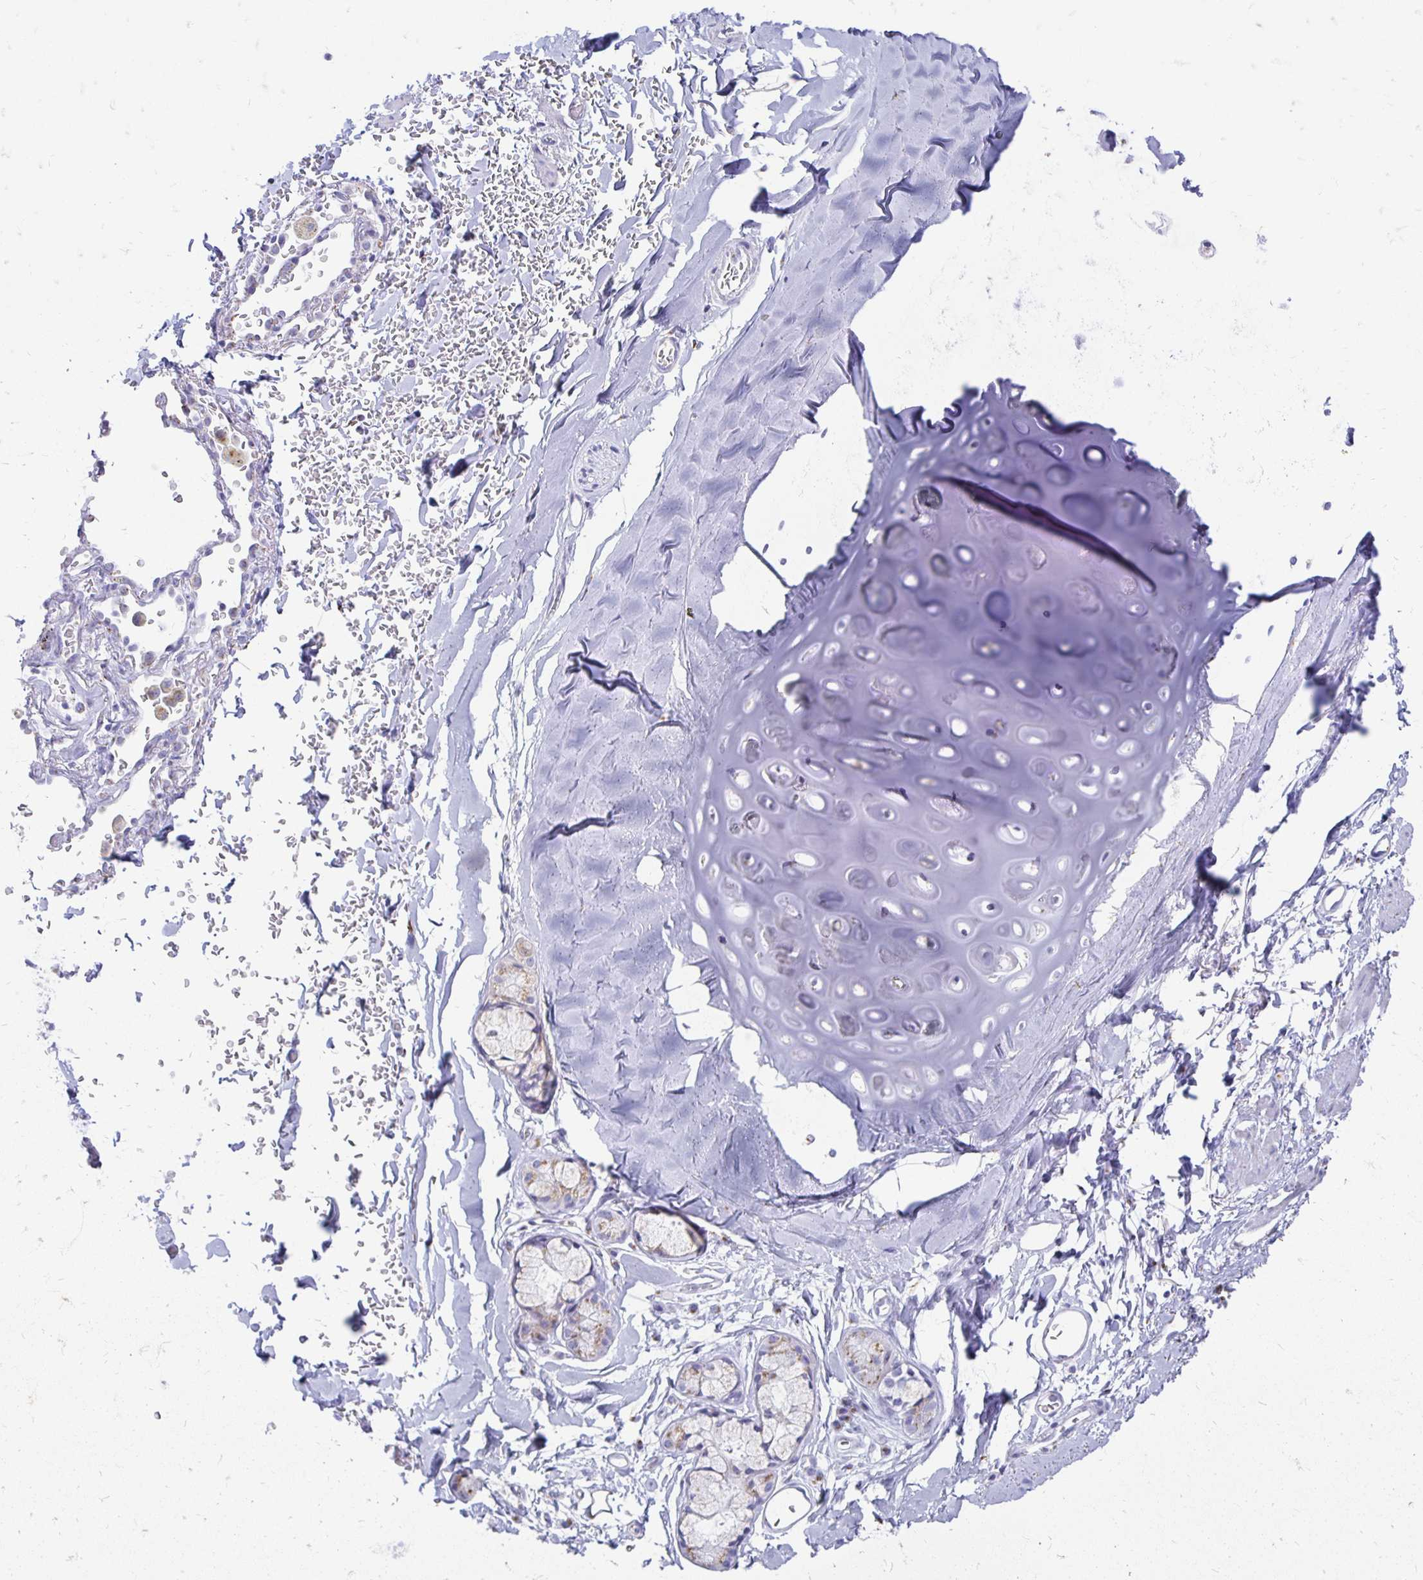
{"staining": {"intensity": "negative", "quantity": "none", "location": "none"}, "tissue": "soft tissue", "cell_type": "Chondrocytes", "image_type": "normal", "snomed": [{"axis": "morphology", "description": "Normal tissue, NOS"}, {"axis": "topography", "description": "Cartilage tissue"}, {"axis": "topography", "description": "Bronchus"}, {"axis": "topography", "description": "Peripheral nerve tissue"}], "caption": "The photomicrograph exhibits no significant expression in chondrocytes of soft tissue.", "gene": "PAGE4", "patient": {"sex": "male", "age": 67}}